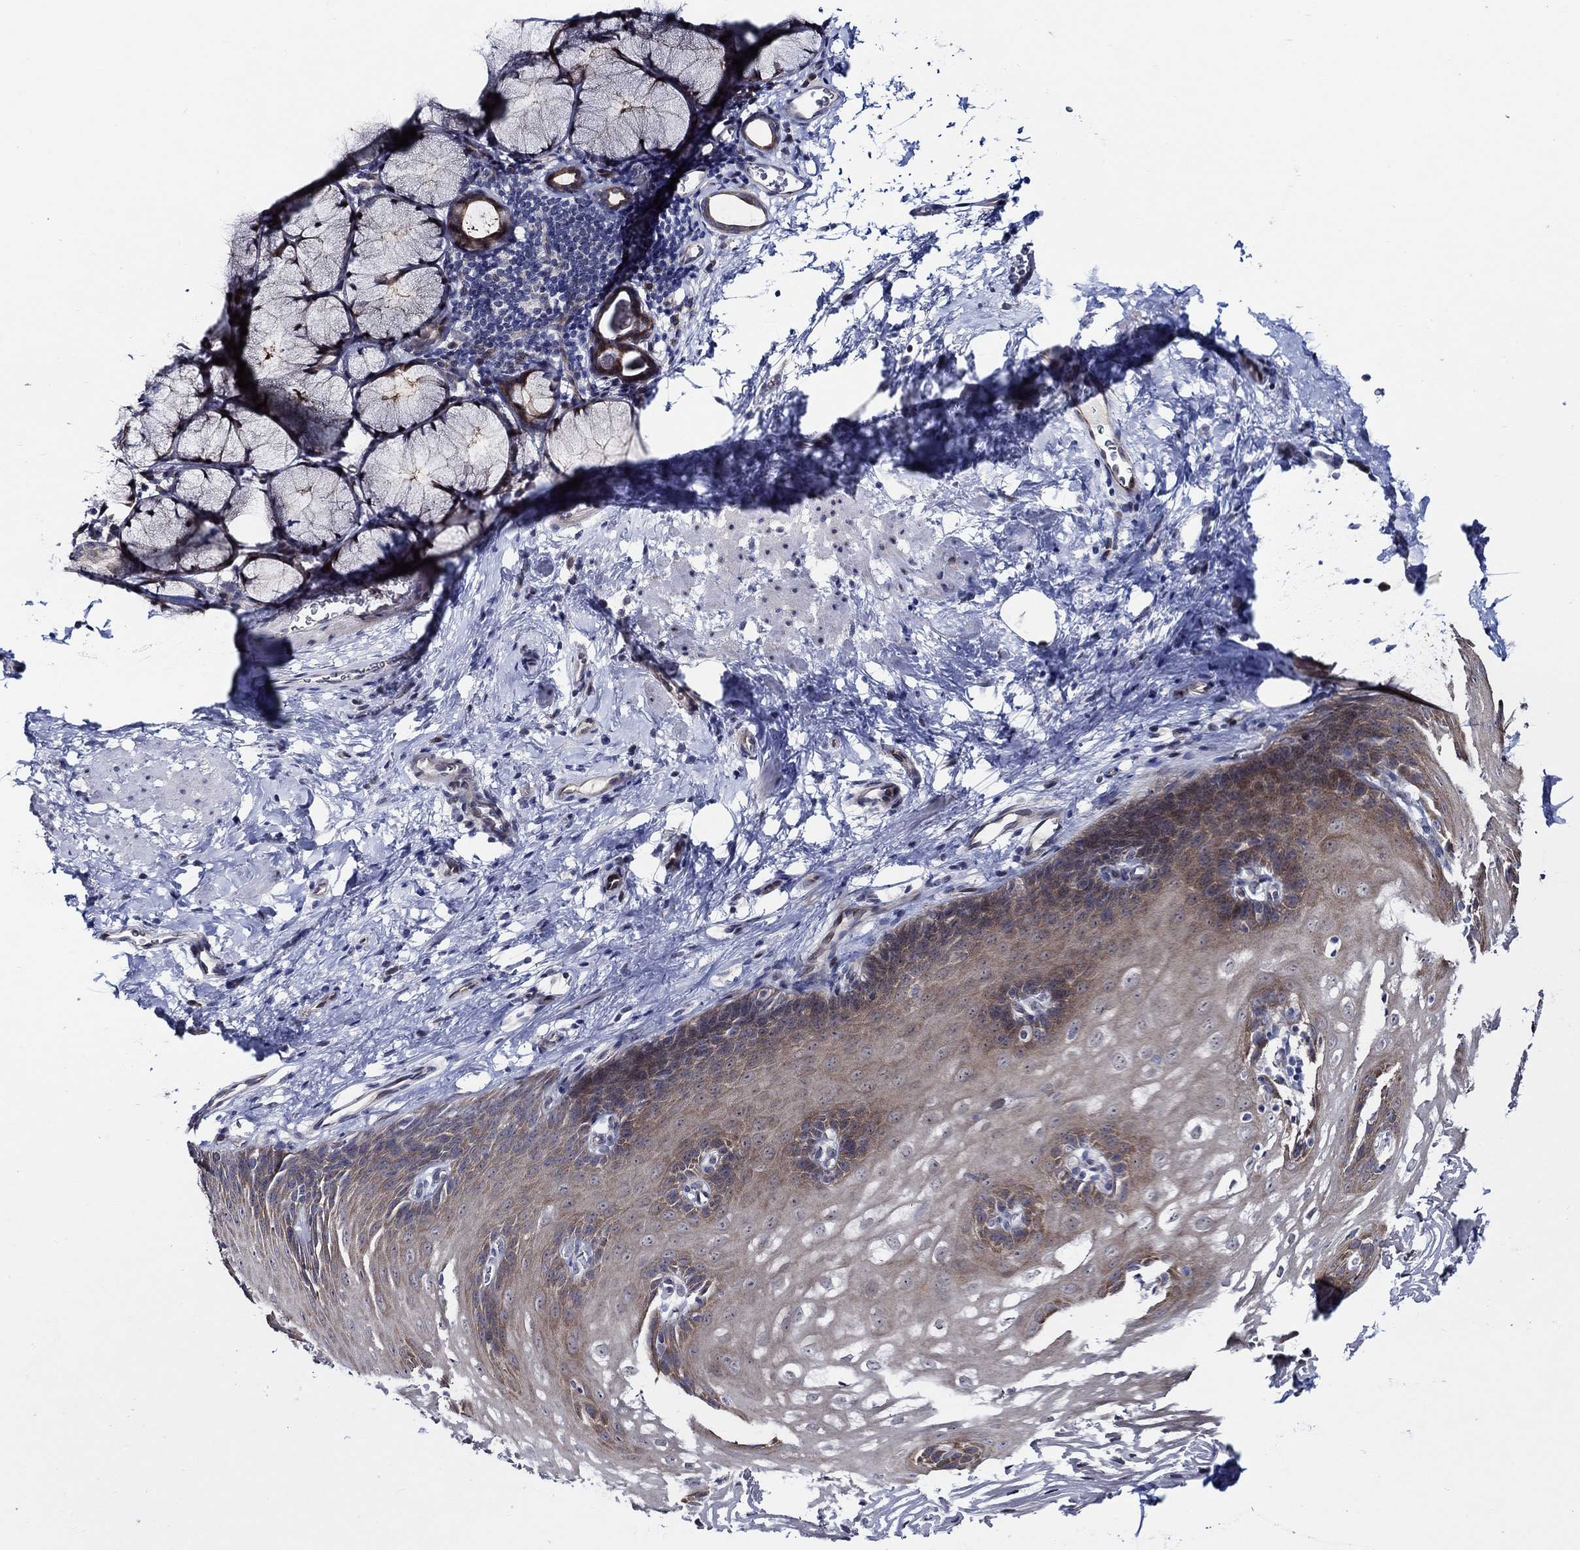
{"staining": {"intensity": "moderate", "quantity": "<25%", "location": "cytoplasmic/membranous"}, "tissue": "esophagus", "cell_type": "Squamous epithelial cells", "image_type": "normal", "snomed": [{"axis": "morphology", "description": "Normal tissue, NOS"}, {"axis": "topography", "description": "Esophagus"}], "caption": "Immunohistochemistry (IHC) of normal human esophagus reveals low levels of moderate cytoplasmic/membranous expression in about <25% of squamous epithelial cells. Nuclei are stained in blue.", "gene": "C8orf48", "patient": {"sex": "male", "age": 64}}